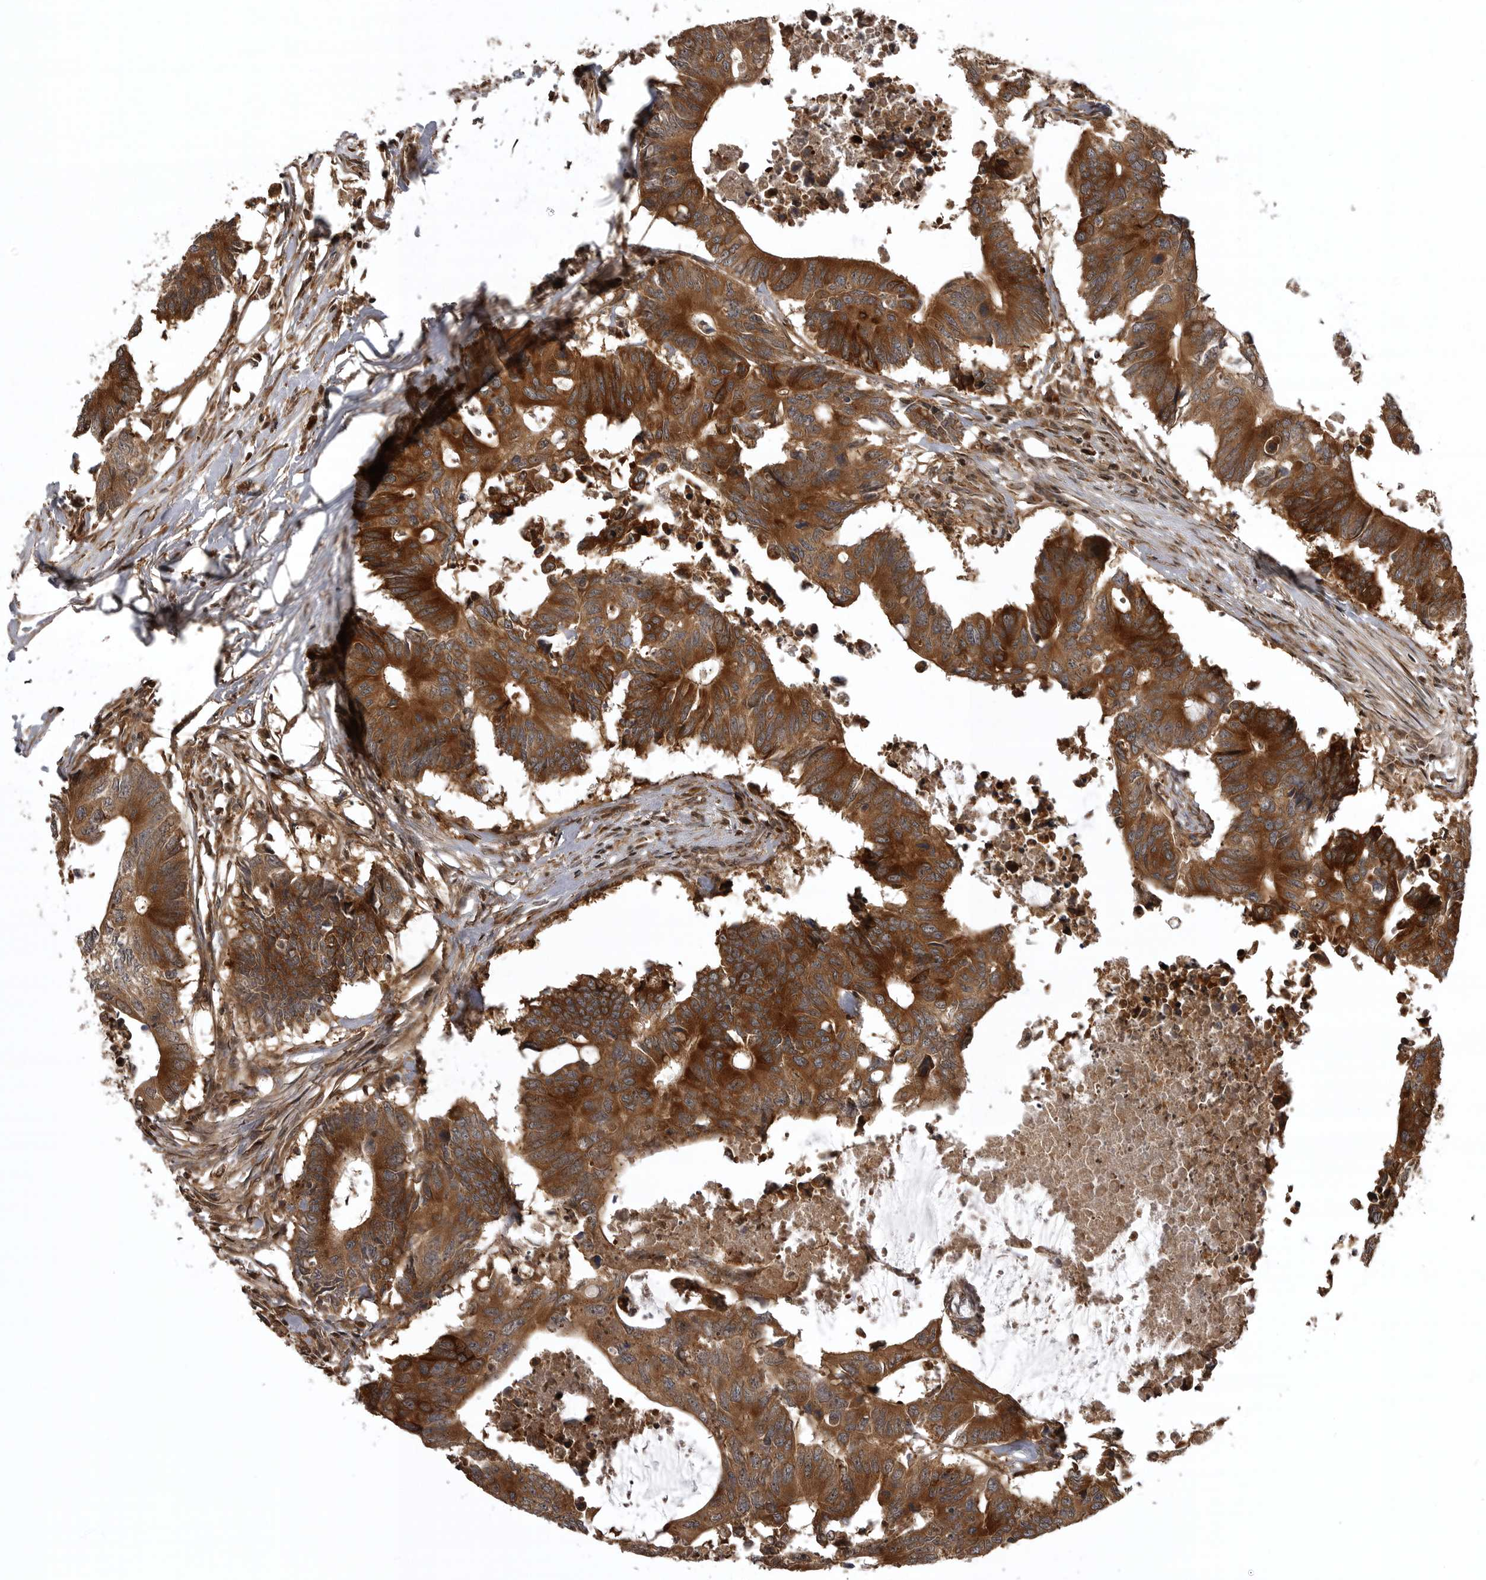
{"staining": {"intensity": "strong", "quantity": ">75%", "location": "cytoplasmic/membranous"}, "tissue": "colorectal cancer", "cell_type": "Tumor cells", "image_type": "cancer", "snomed": [{"axis": "morphology", "description": "Adenocarcinoma, NOS"}, {"axis": "topography", "description": "Colon"}], "caption": "Human colorectal cancer stained with a protein marker exhibits strong staining in tumor cells.", "gene": "ZNRF1", "patient": {"sex": "male", "age": 71}}